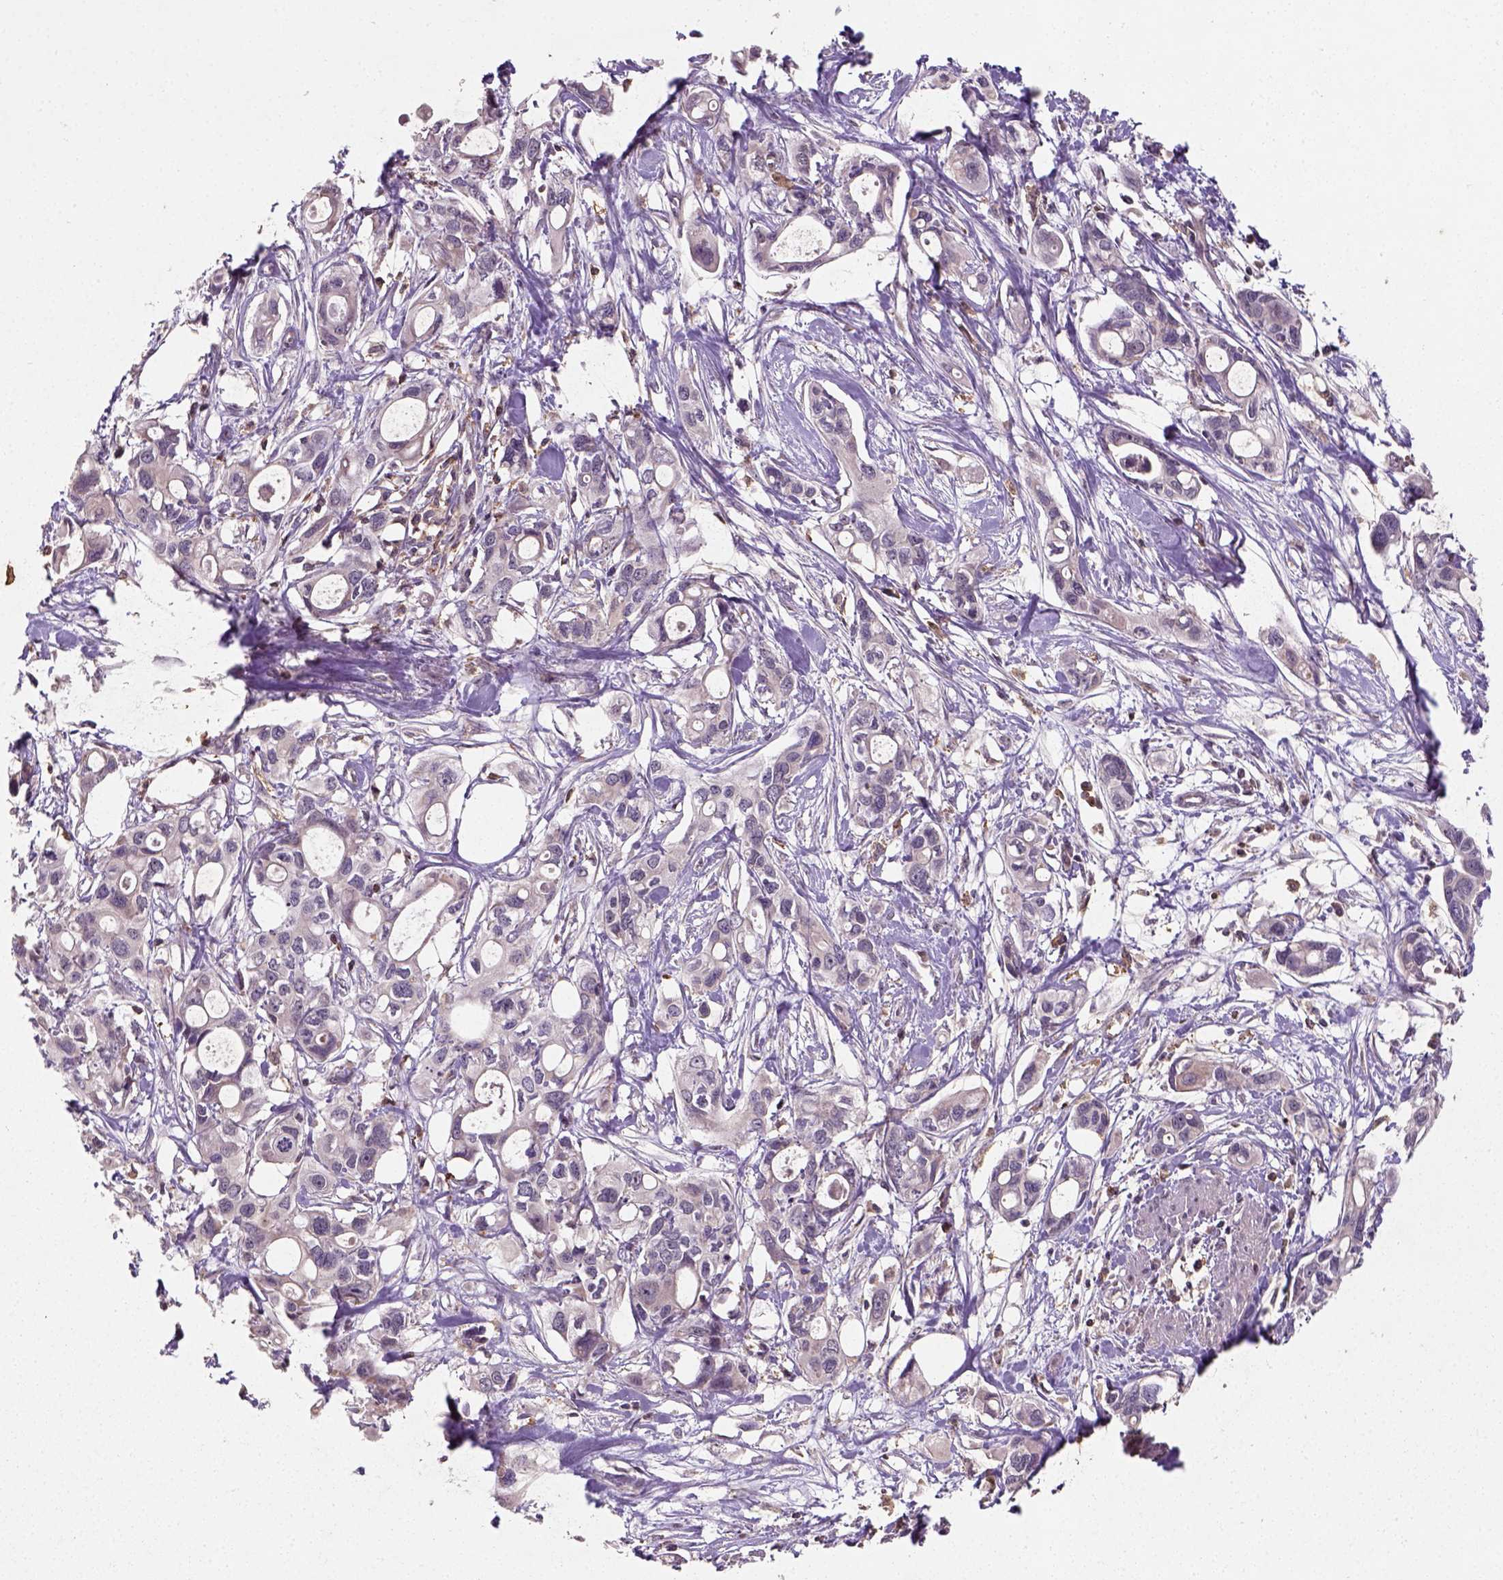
{"staining": {"intensity": "negative", "quantity": "none", "location": "none"}, "tissue": "pancreatic cancer", "cell_type": "Tumor cells", "image_type": "cancer", "snomed": [{"axis": "morphology", "description": "Adenocarcinoma, NOS"}, {"axis": "topography", "description": "Pancreas"}], "caption": "Immunohistochemistry (IHC) photomicrograph of neoplastic tissue: pancreatic cancer stained with DAB (3,3'-diaminobenzidine) reveals no significant protein expression in tumor cells.", "gene": "CAMKK1", "patient": {"sex": "male", "age": 60}}